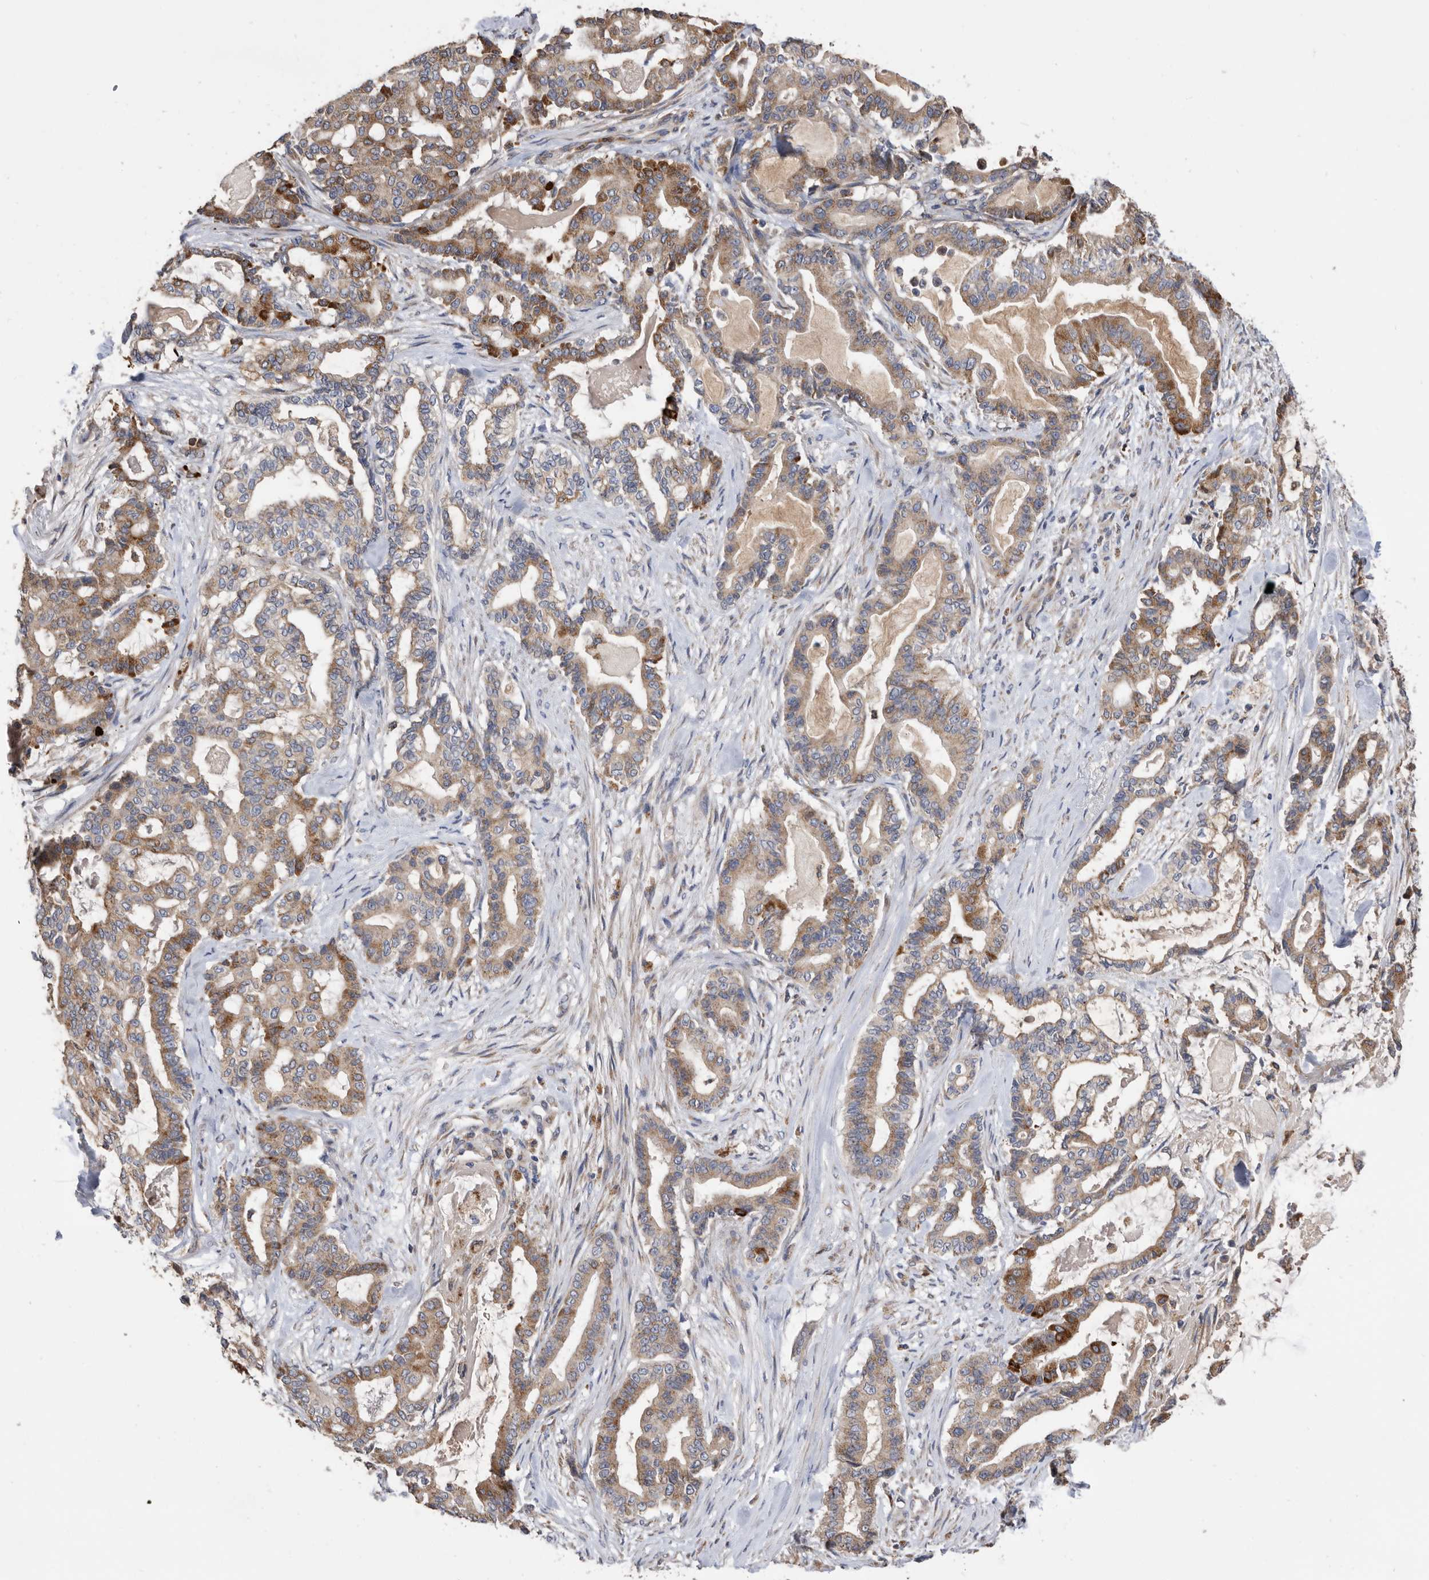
{"staining": {"intensity": "strong", "quantity": ">75%", "location": "cytoplasmic/membranous"}, "tissue": "pancreatic cancer", "cell_type": "Tumor cells", "image_type": "cancer", "snomed": [{"axis": "morphology", "description": "Adenocarcinoma, NOS"}, {"axis": "topography", "description": "Pancreas"}], "caption": "Immunohistochemical staining of human pancreatic cancer (adenocarcinoma) exhibits strong cytoplasmic/membranous protein expression in approximately >75% of tumor cells. (DAB IHC with brightfield microscopy, high magnification).", "gene": "CRISPLD2", "patient": {"sex": "male", "age": 63}}